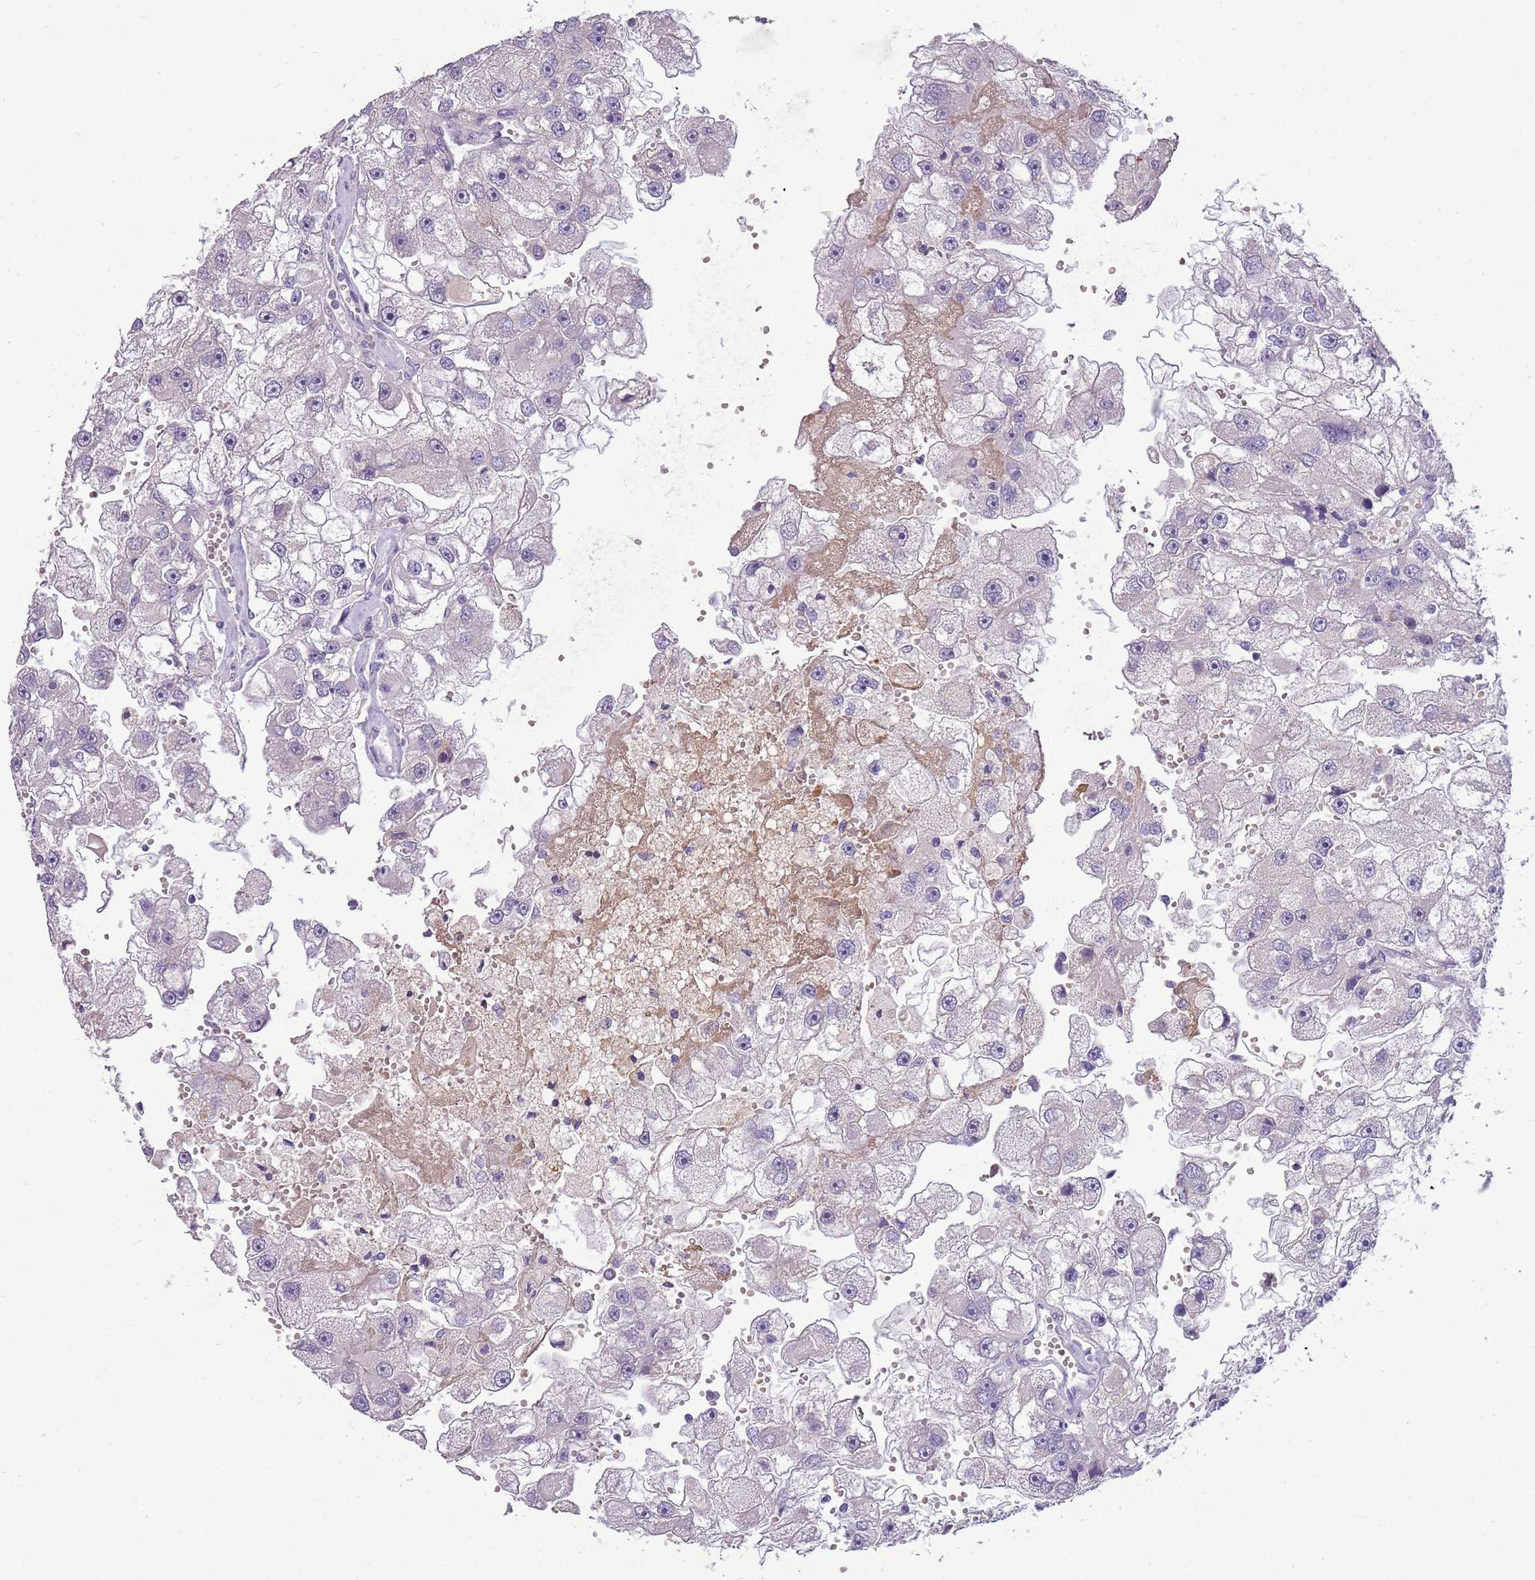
{"staining": {"intensity": "negative", "quantity": "none", "location": "none"}, "tissue": "renal cancer", "cell_type": "Tumor cells", "image_type": "cancer", "snomed": [{"axis": "morphology", "description": "Adenocarcinoma, NOS"}, {"axis": "topography", "description": "Kidney"}], "caption": "Tumor cells are negative for brown protein staining in renal cancer. The staining is performed using DAB (3,3'-diaminobenzidine) brown chromogen with nuclei counter-stained in using hematoxylin.", "gene": "SCAMP5", "patient": {"sex": "male", "age": 63}}